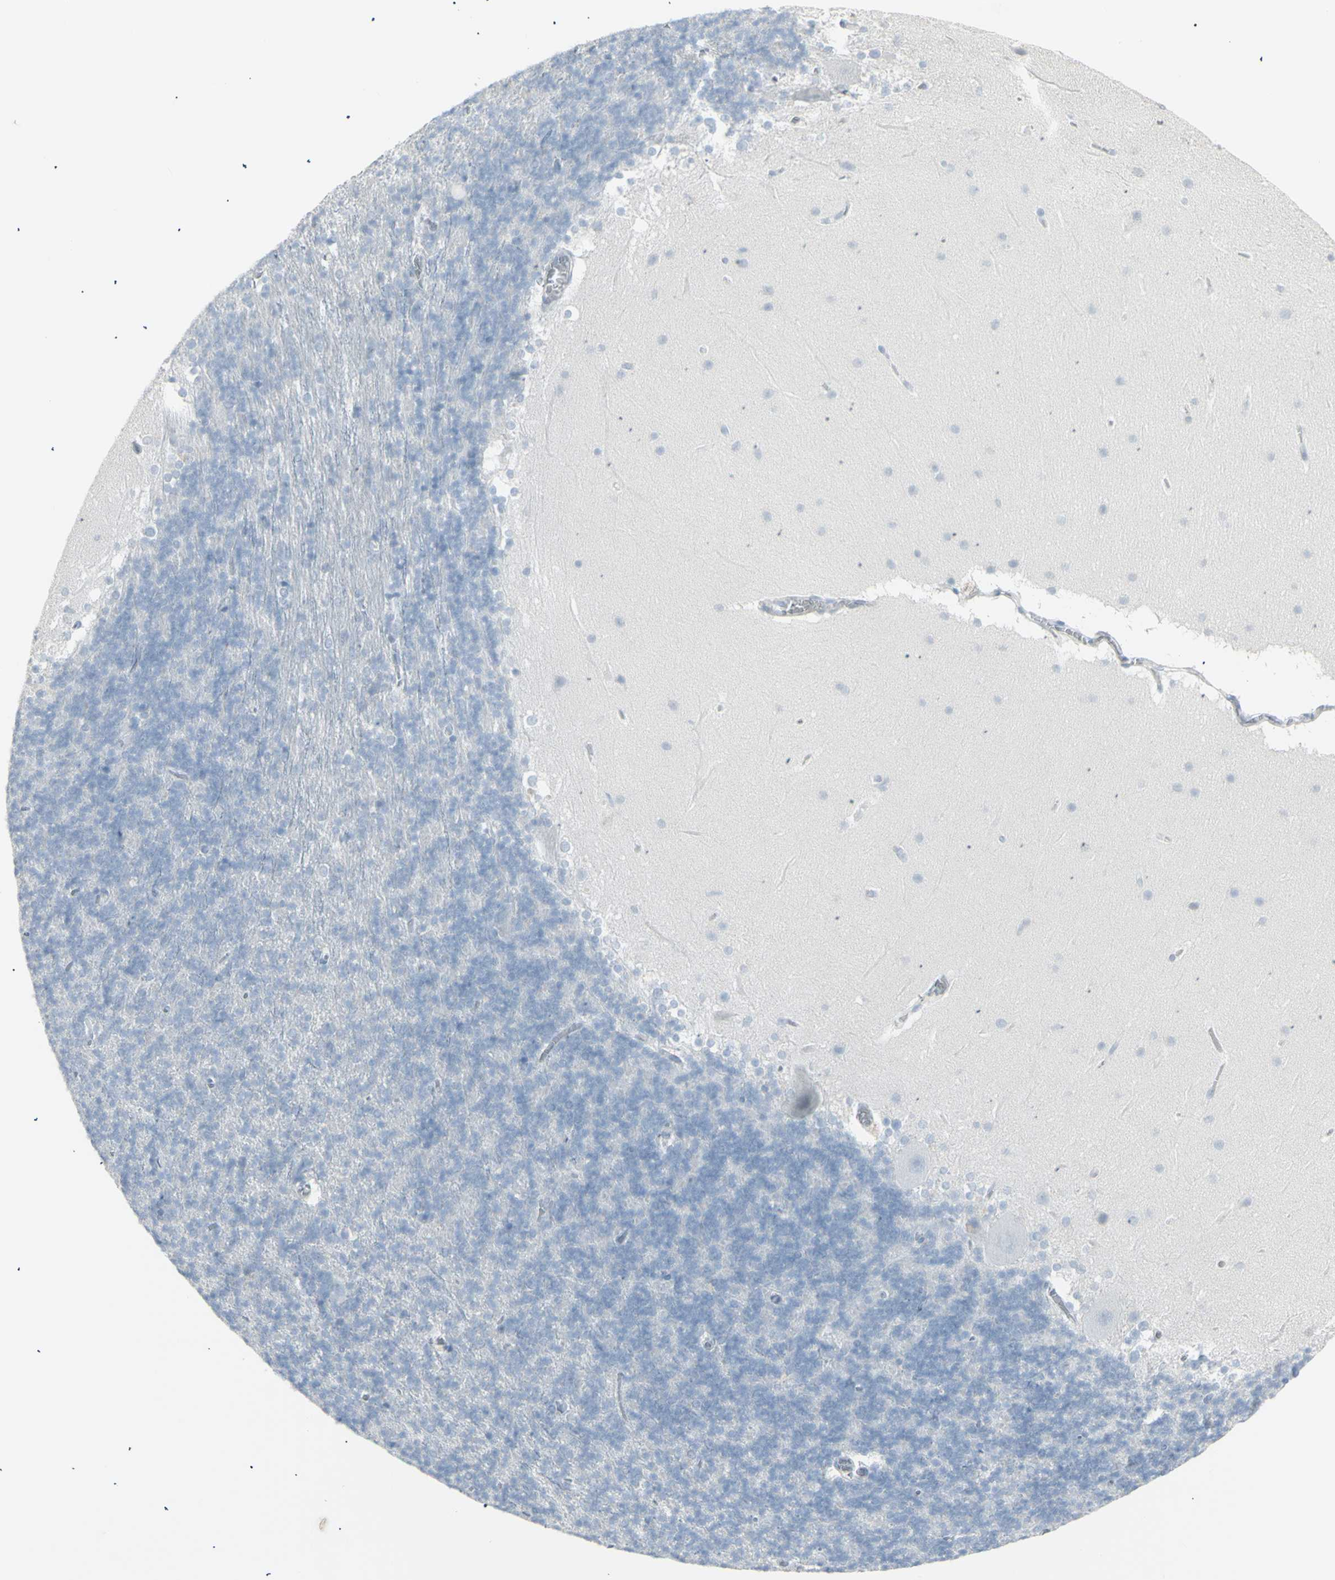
{"staining": {"intensity": "negative", "quantity": "none", "location": "none"}, "tissue": "cerebellum", "cell_type": "Cells in granular layer", "image_type": "normal", "snomed": [{"axis": "morphology", "description": "Normal tissue, NOS"}, {"axis": "topography", "description": "Cerebellum"}], "caption": "An image of human cerebellum is negative for staining in cells in granular layer. The staining was performed using DAB (3,3'-diaminobenzidine) to visualize the protein expression in brown, while the nuclei were stained in blue with hematoxylin (Magnification: 20x).", "gene": "YBX2", "patient": {"sex": "female", "age": 19}}